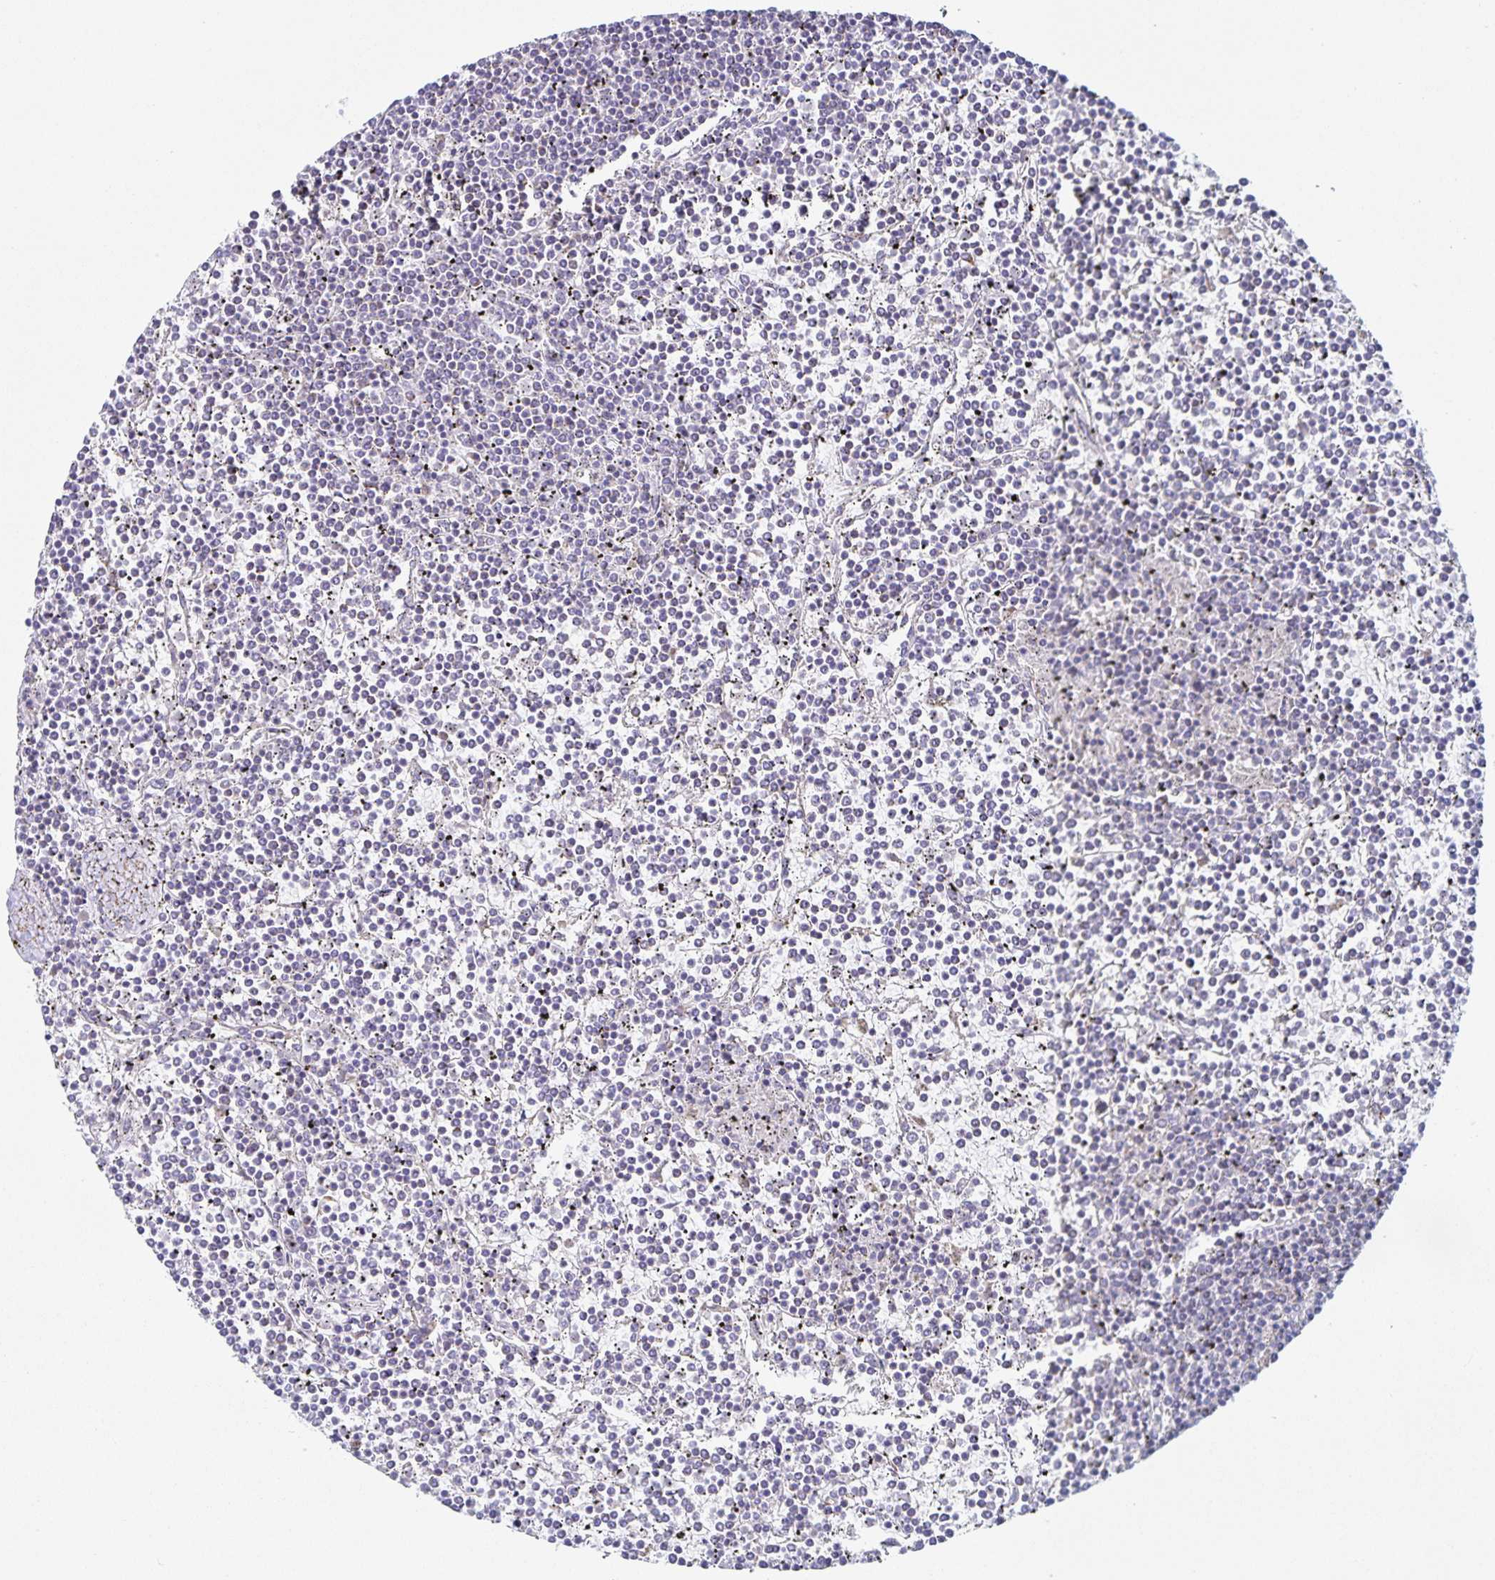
{"staining": {"intensity": "negative", "quantity": "none", "location": "none"}, "tissue": "lymphoma", "cell_type": "Tumor cells", "image_type": "cancer", "snomed": [{"axis": "morphology", "description": "Malignant lymphoma, non-Hodgkin's type, Low grade"}, {"axis": "topography", "description": "Spleen"}], "caption": "Tumor cells show no significant protein expression in low-grade malignant lymphoma, non-Hodgkin's type. (DAB (3,3'-diaminobenzidine) IHC visualized using brightfield microscopy, high magnification).", "gene": "CENPH", "patient": {"sex": "female", "age": 19}}